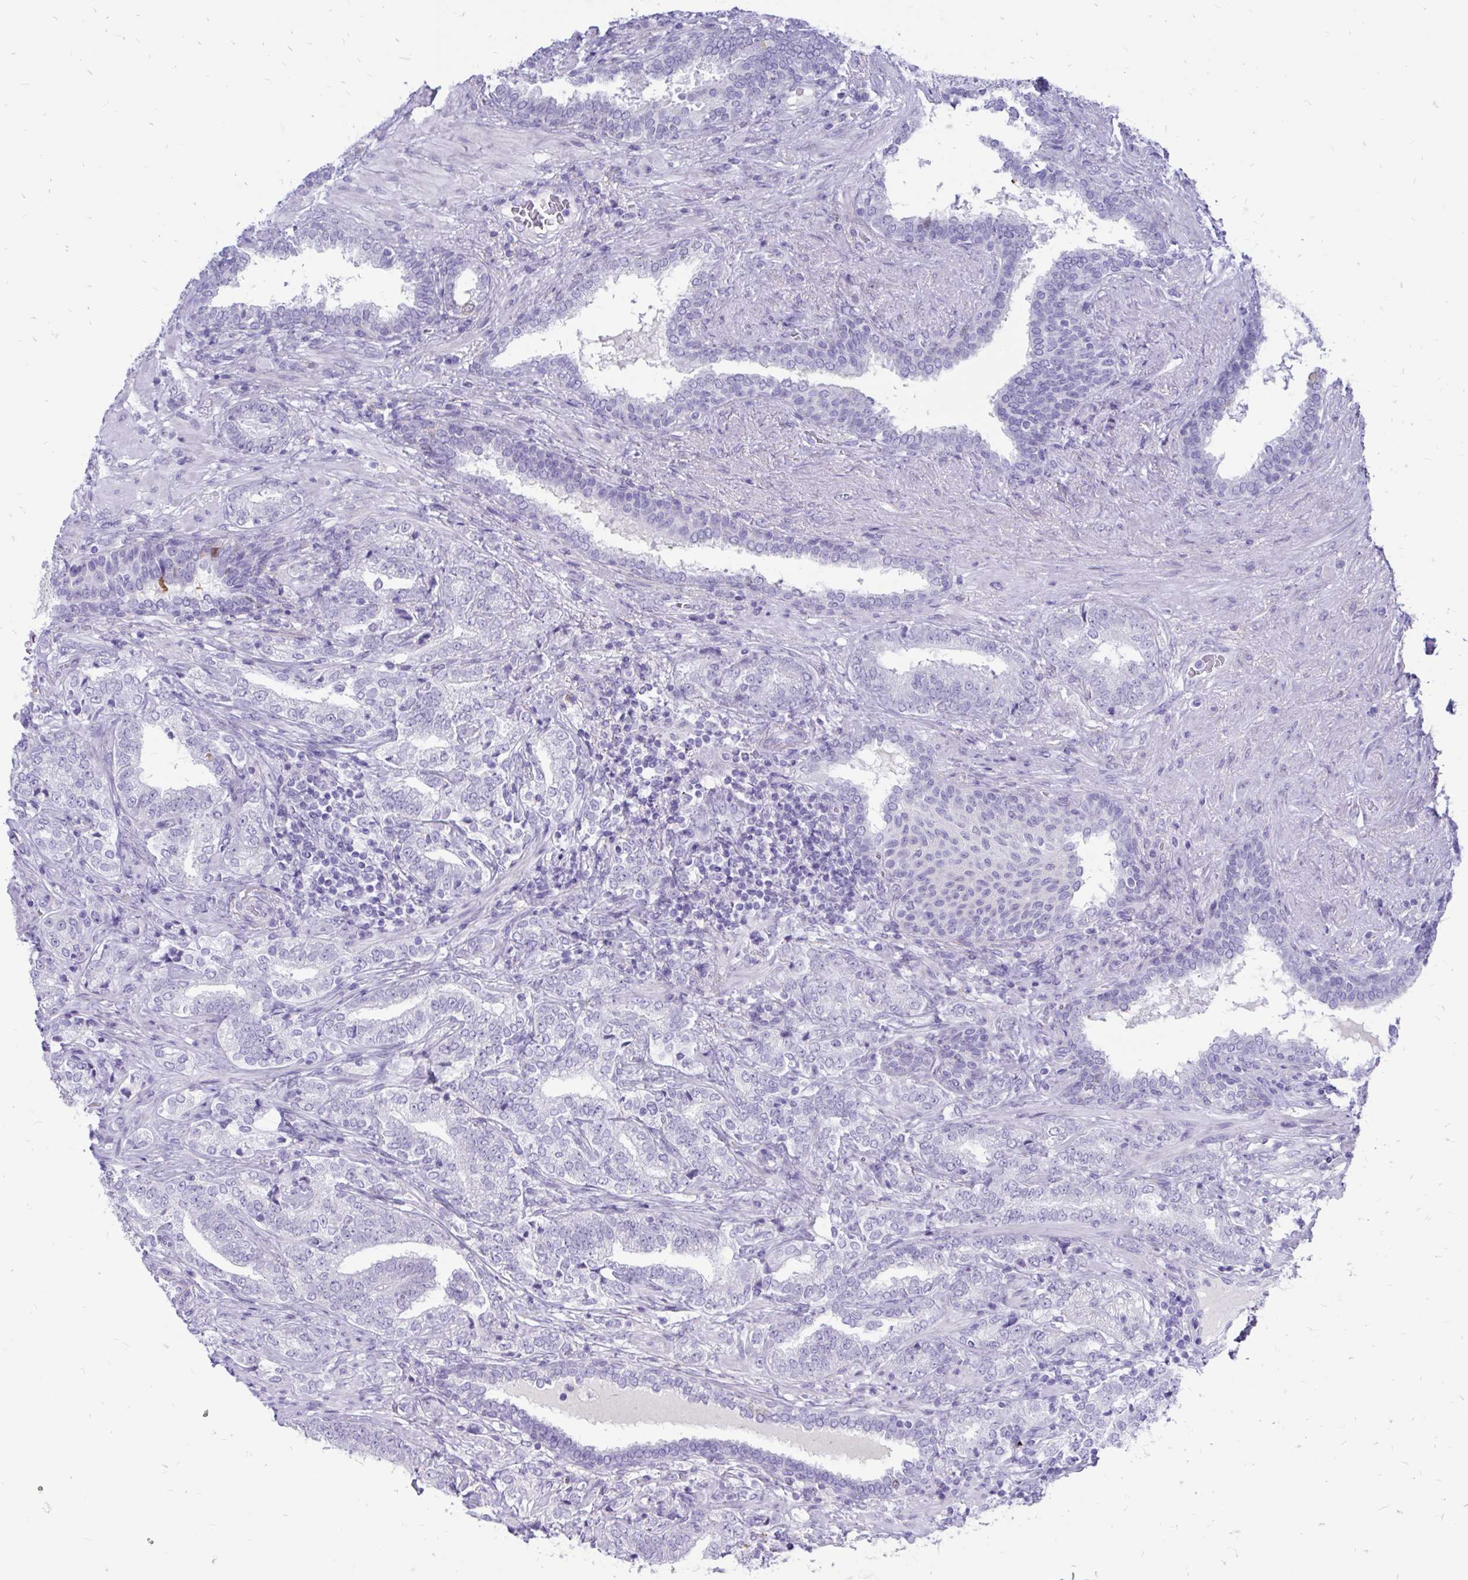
{"staining": {"intensity": "negative", "quantity": "none", "location": "none"}, "tissue": "prostate cancer", "cell_type": "Tumor cells", "image_type": "cancer", "snomed": [{"axis": "morphology", "description": "Adenocarcinoma, High grade"}, {"axis": "topography", "description": "Prostate"}], "caption": "Micrograph shows no protein staining in tumor cells of prostate cancer tissue. (DAB IHC with hematoxylin counter stain).", "gene": "IGSF5", "patient": {"sex": "male", "age": 72}}